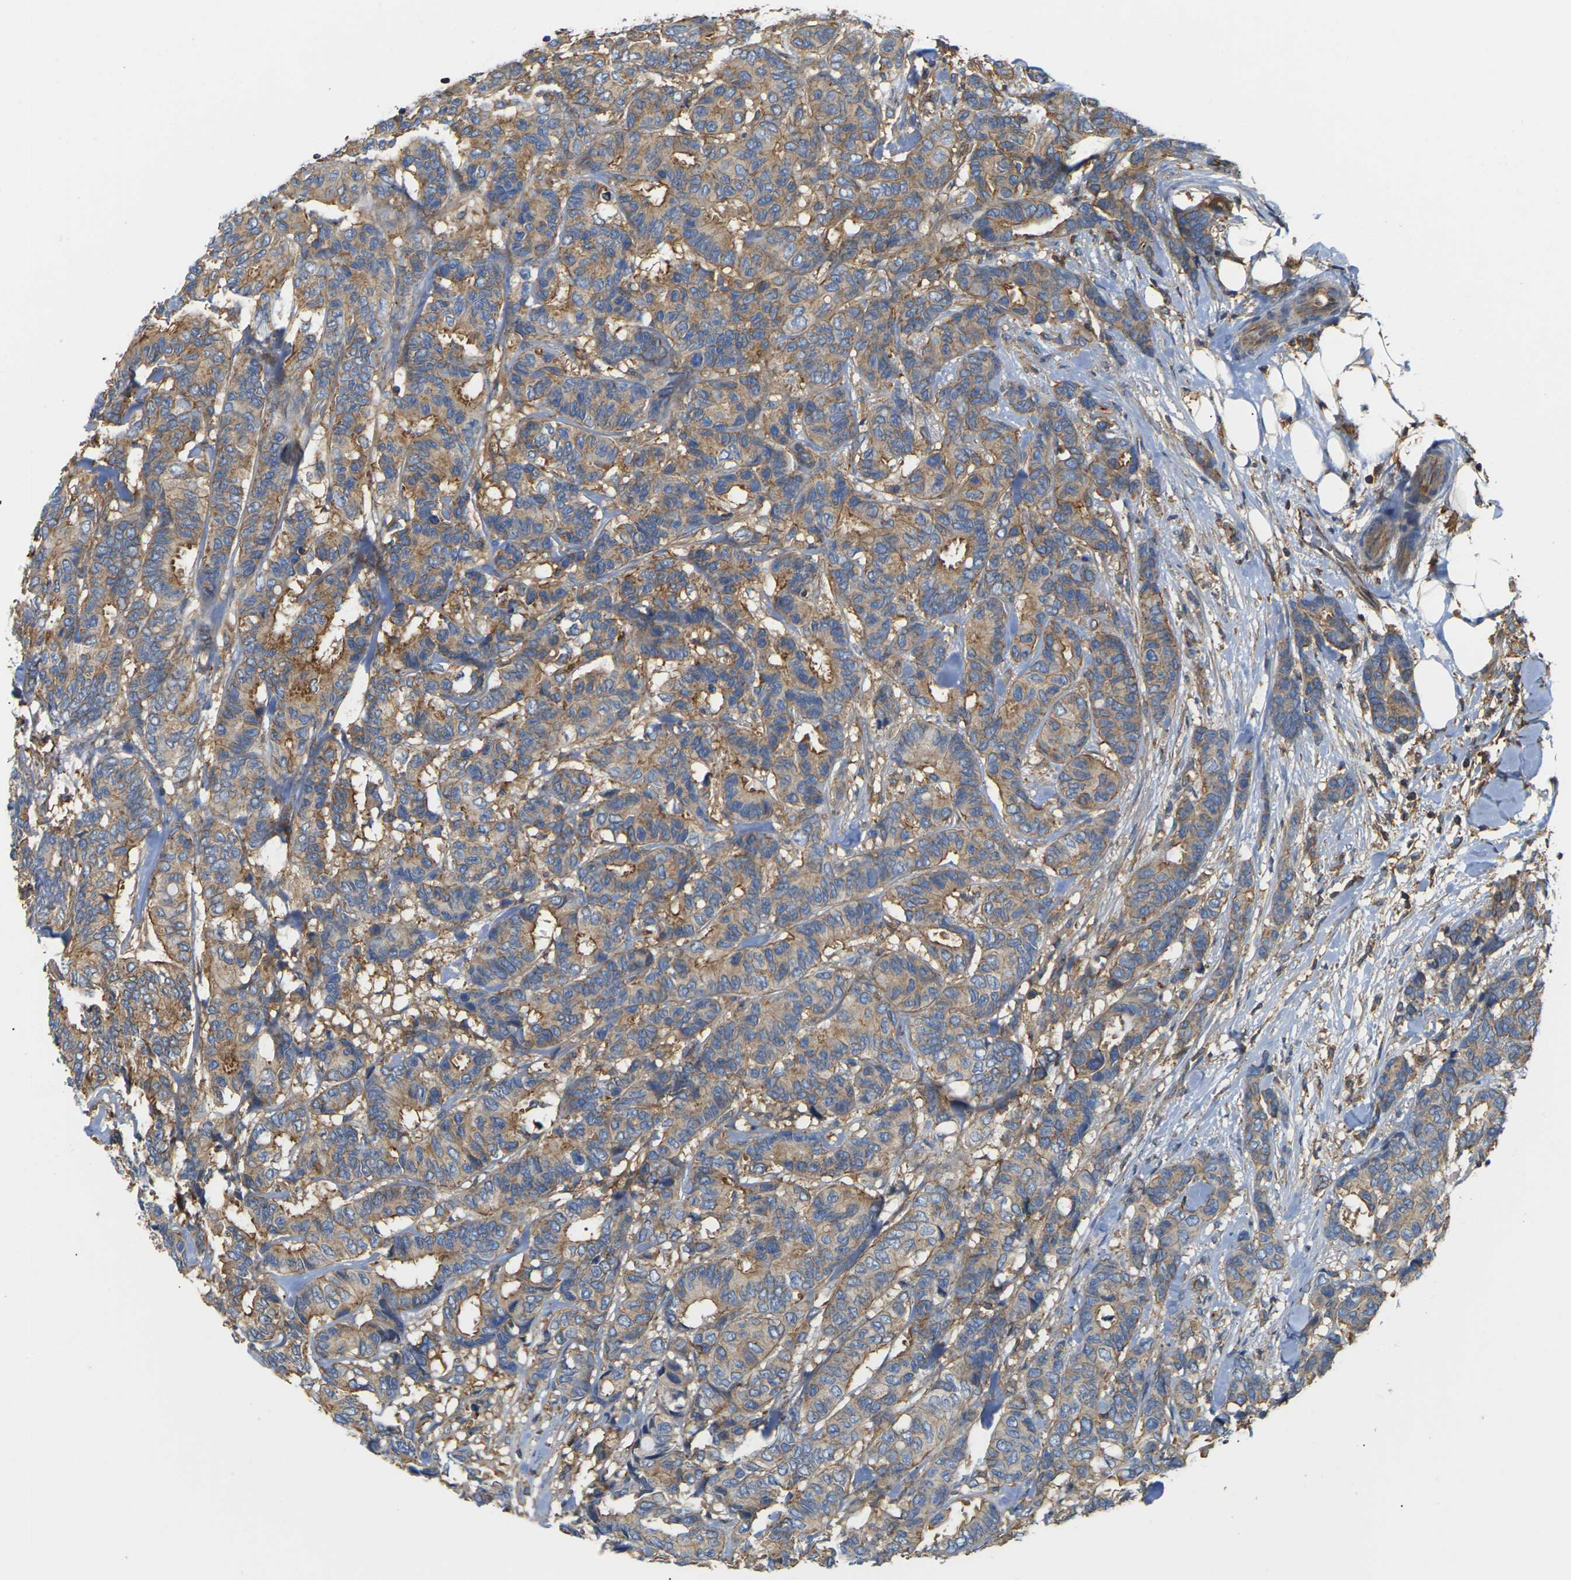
{"staining": {"intensity": "moderate", "quantity": ">75%", "location": "cytoplasmic/membranous"}, "tissue": "breast cancer", "cell_type": "Tumor cells", "image_type": "cancer", "snomed": [{"axis": "morphology", "description": "Duct carcinoma"}, {"axis": "topography", "description": "Breast"}], "caption": "Tumor cells exhibit moderate cytoplasmic/membranous positivity in approximately >75% of cells in breast cancer (invasive ductal carcinoma).", "gene": "IQGAP1", "patient": {"sex": "female", "age": 87}}